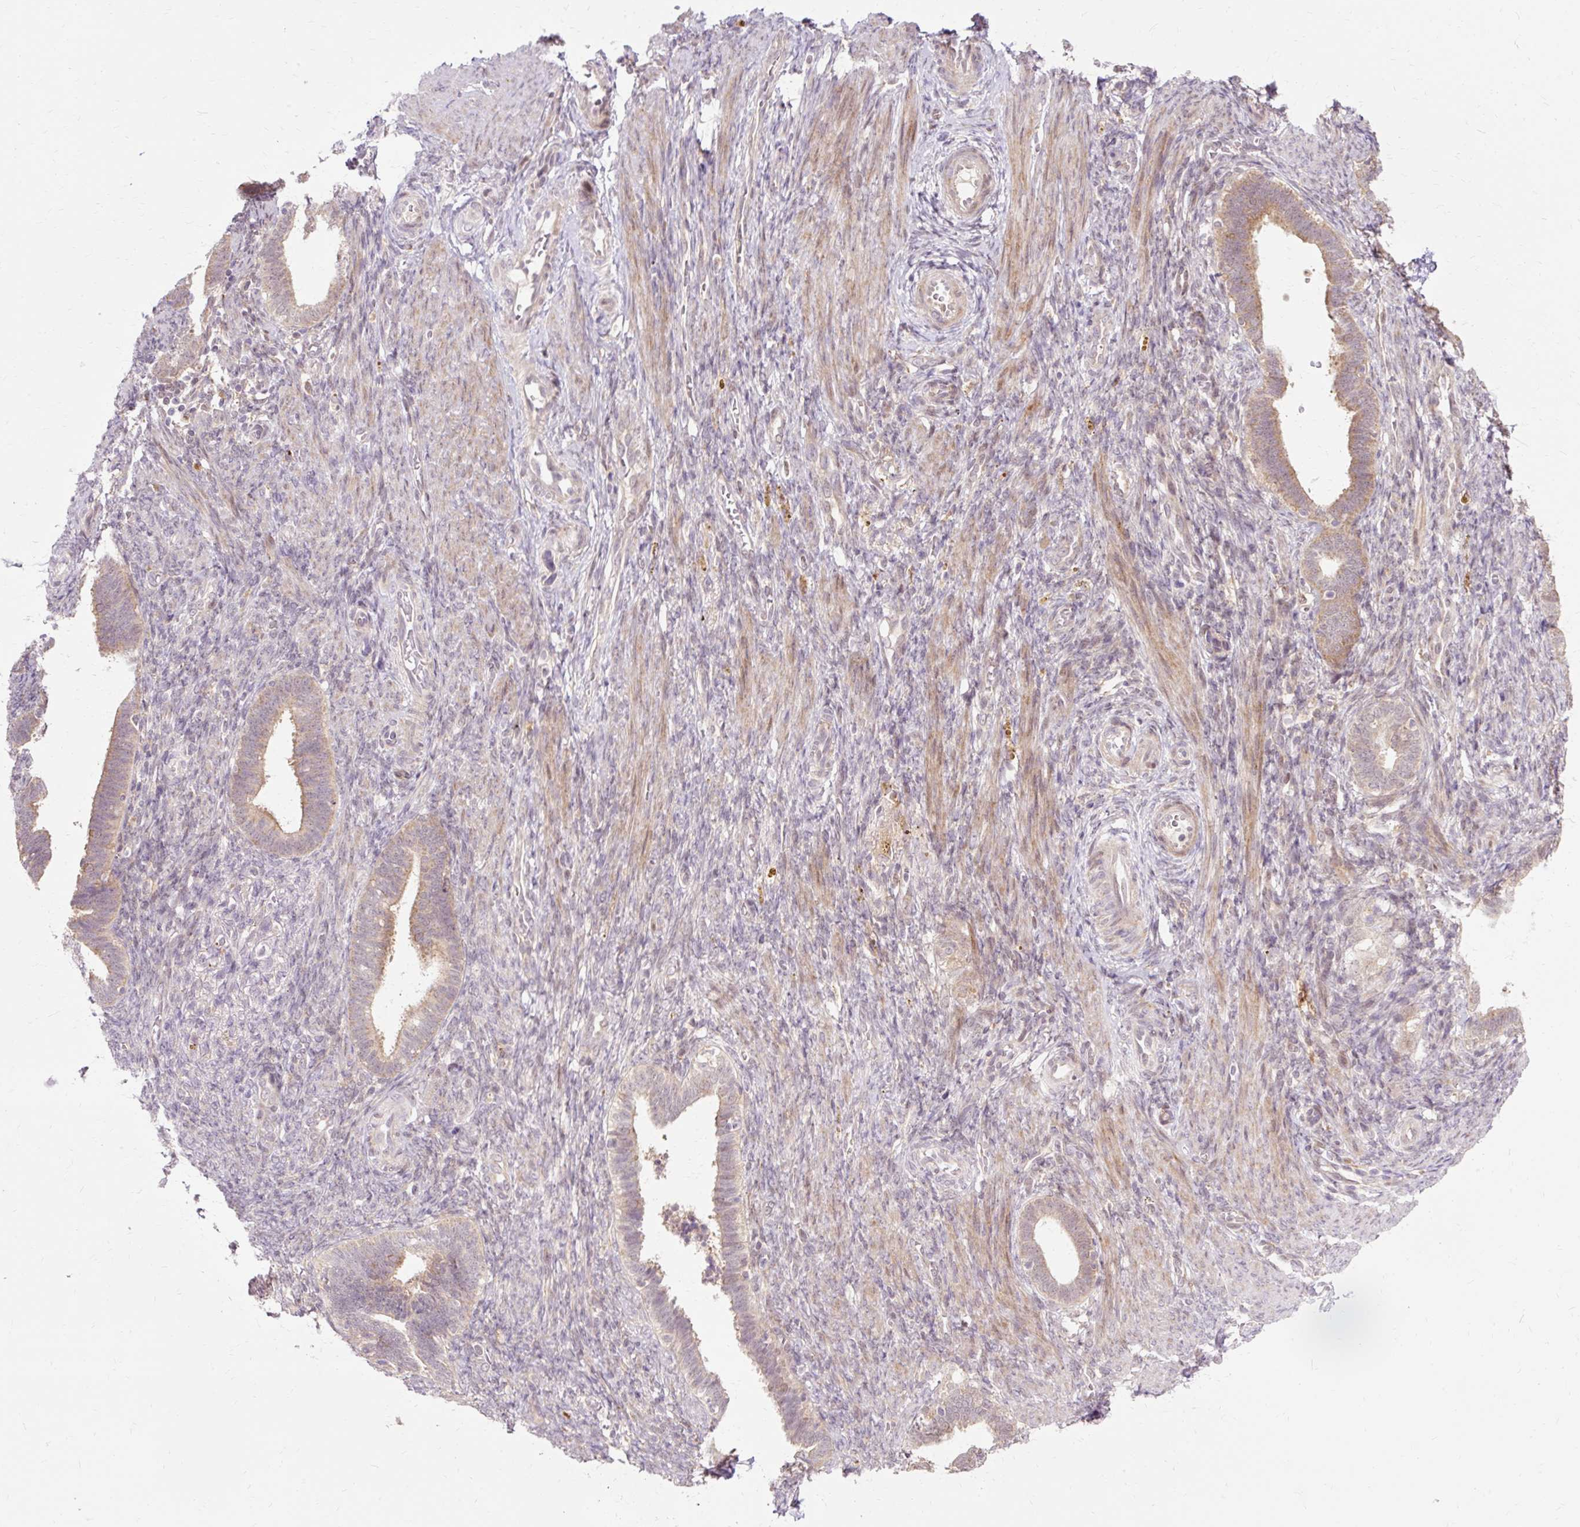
{"staining": {"intensity": "weak", "quantity": "<25%", "location": "cytoplasmic/membranous"}, "tissue": "endometrium", "cell_type": "Cells in endometrial stroma", "image_type": "normal", "snomed": [{"axis": "morphology", "description": "Normal tissue, NOS"}, {"axis": "topography", "description": "Endometrium"}], "caption": "An image of endometrium stained for a protein shows no brown staining in cells in endometrial stroma.", "gene": "GEMIN2", "patient": {"sex": "female", "age": 34}}